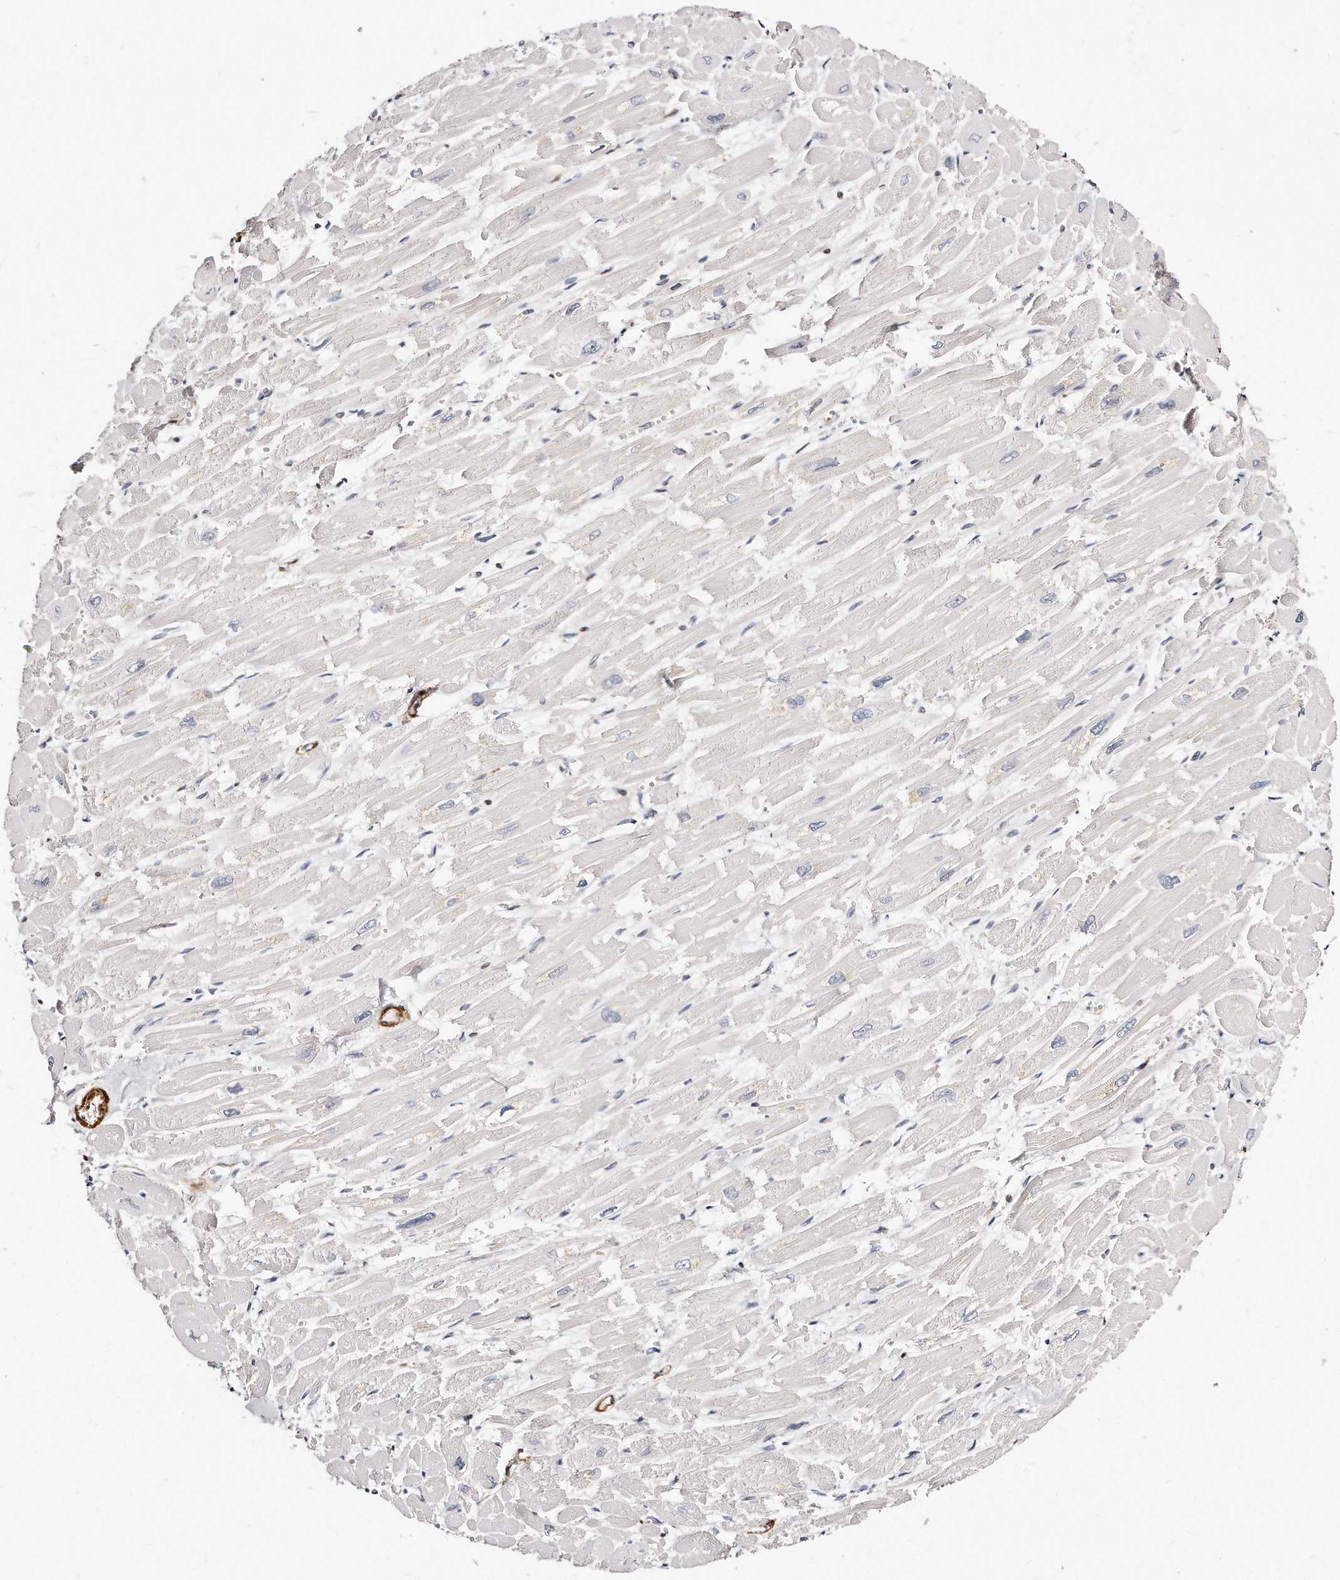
{"staining": {"intensity": "negative", "quantity": "none", "location": "none"}, "tissue": "heart muscle", "cell_type": "Cardiomyocytes", "image_type": "normal", "snomed": [{"axis": "morphology", "description": "Normal tissue, NOS"}, {"axis": "topography", "description": "Heart"}], "caption": "A high-resolution photomicrograph shows immunohistochemistry staining of normal heart muscle, which exhibits no significant expression in cardiomyocytes. (Brightfield microscopy of DAB immunohistochemistry at high magnification).", "gene": "LMOD1", "patient": {"sex": "male", "age": 54}}